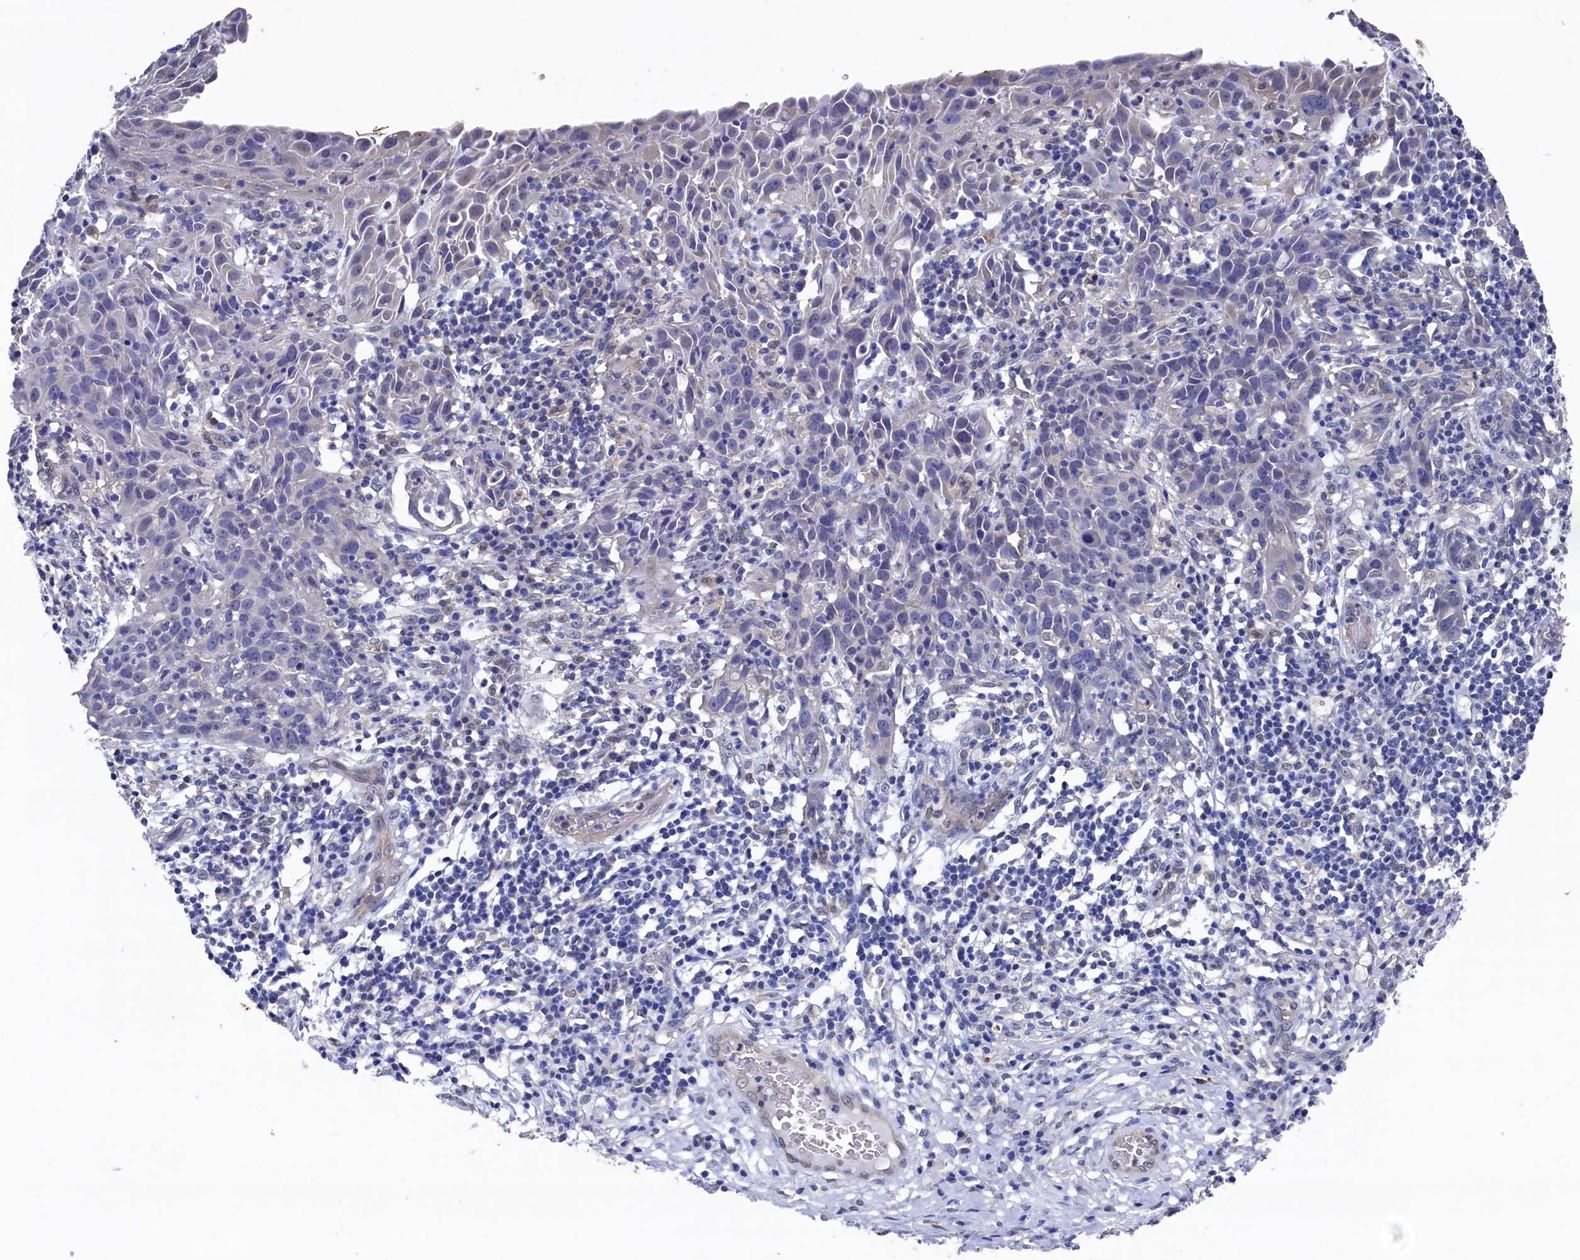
{"staining": {"intensity": "negative", "quantity": "none", "location": "none"}, "tissue": "cervical cancer", "cell_type": "Tumor cells", "image_type": "cancer", "snomed": [{"axis": "morphology", "description": "Squamous cell carcinoma, NOS"}, {"axis": "topography", "description": "Cervix"}], "caption": "High power microscopy photomicrograph of an immunohistochemistry (IHC) image of cervical squamous cell carcinoma, revealing no significant positivity in tumor cells.", "gene": "RNH1", "patient": {"sex": "female", "age": 50}}